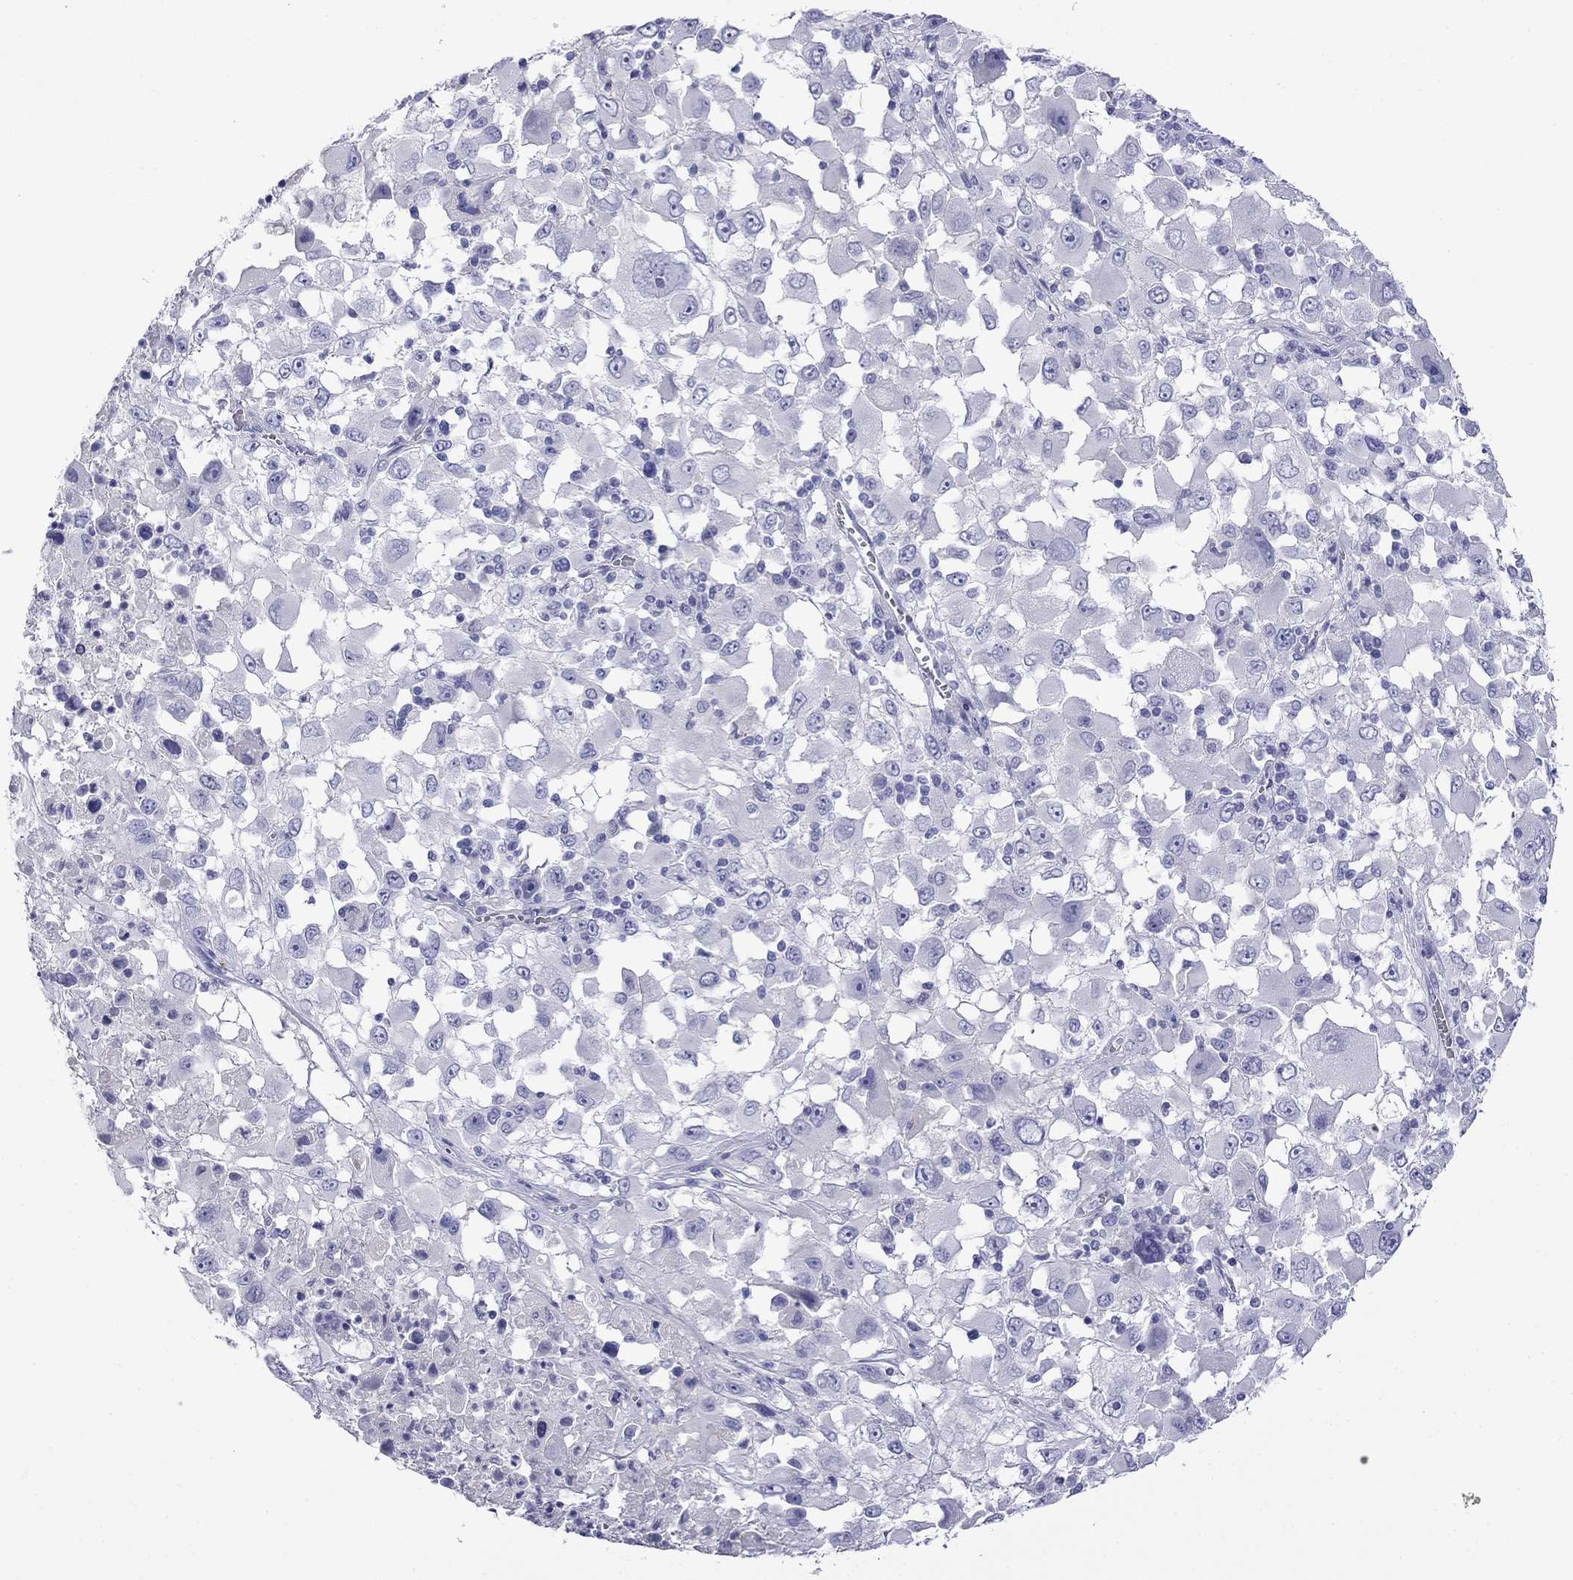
{"staining": {"intensity": "negative", "quantity": "none", "location": "none"}, "tissue": "melanoma", "cell_type": "Tumor cells", "image_type": "cancer", "snomed": [{"axis": "morphology", "description": "Malignant melanoma, Metastatic site"}, {"axis": "topography", "description": "Soft tissue"}], "caption": "Melanoma stained for a protein using IHC displays no positivity tumor cells.", "gene": "MYO15A", "patient": {"sex": "male", "age": 50}}